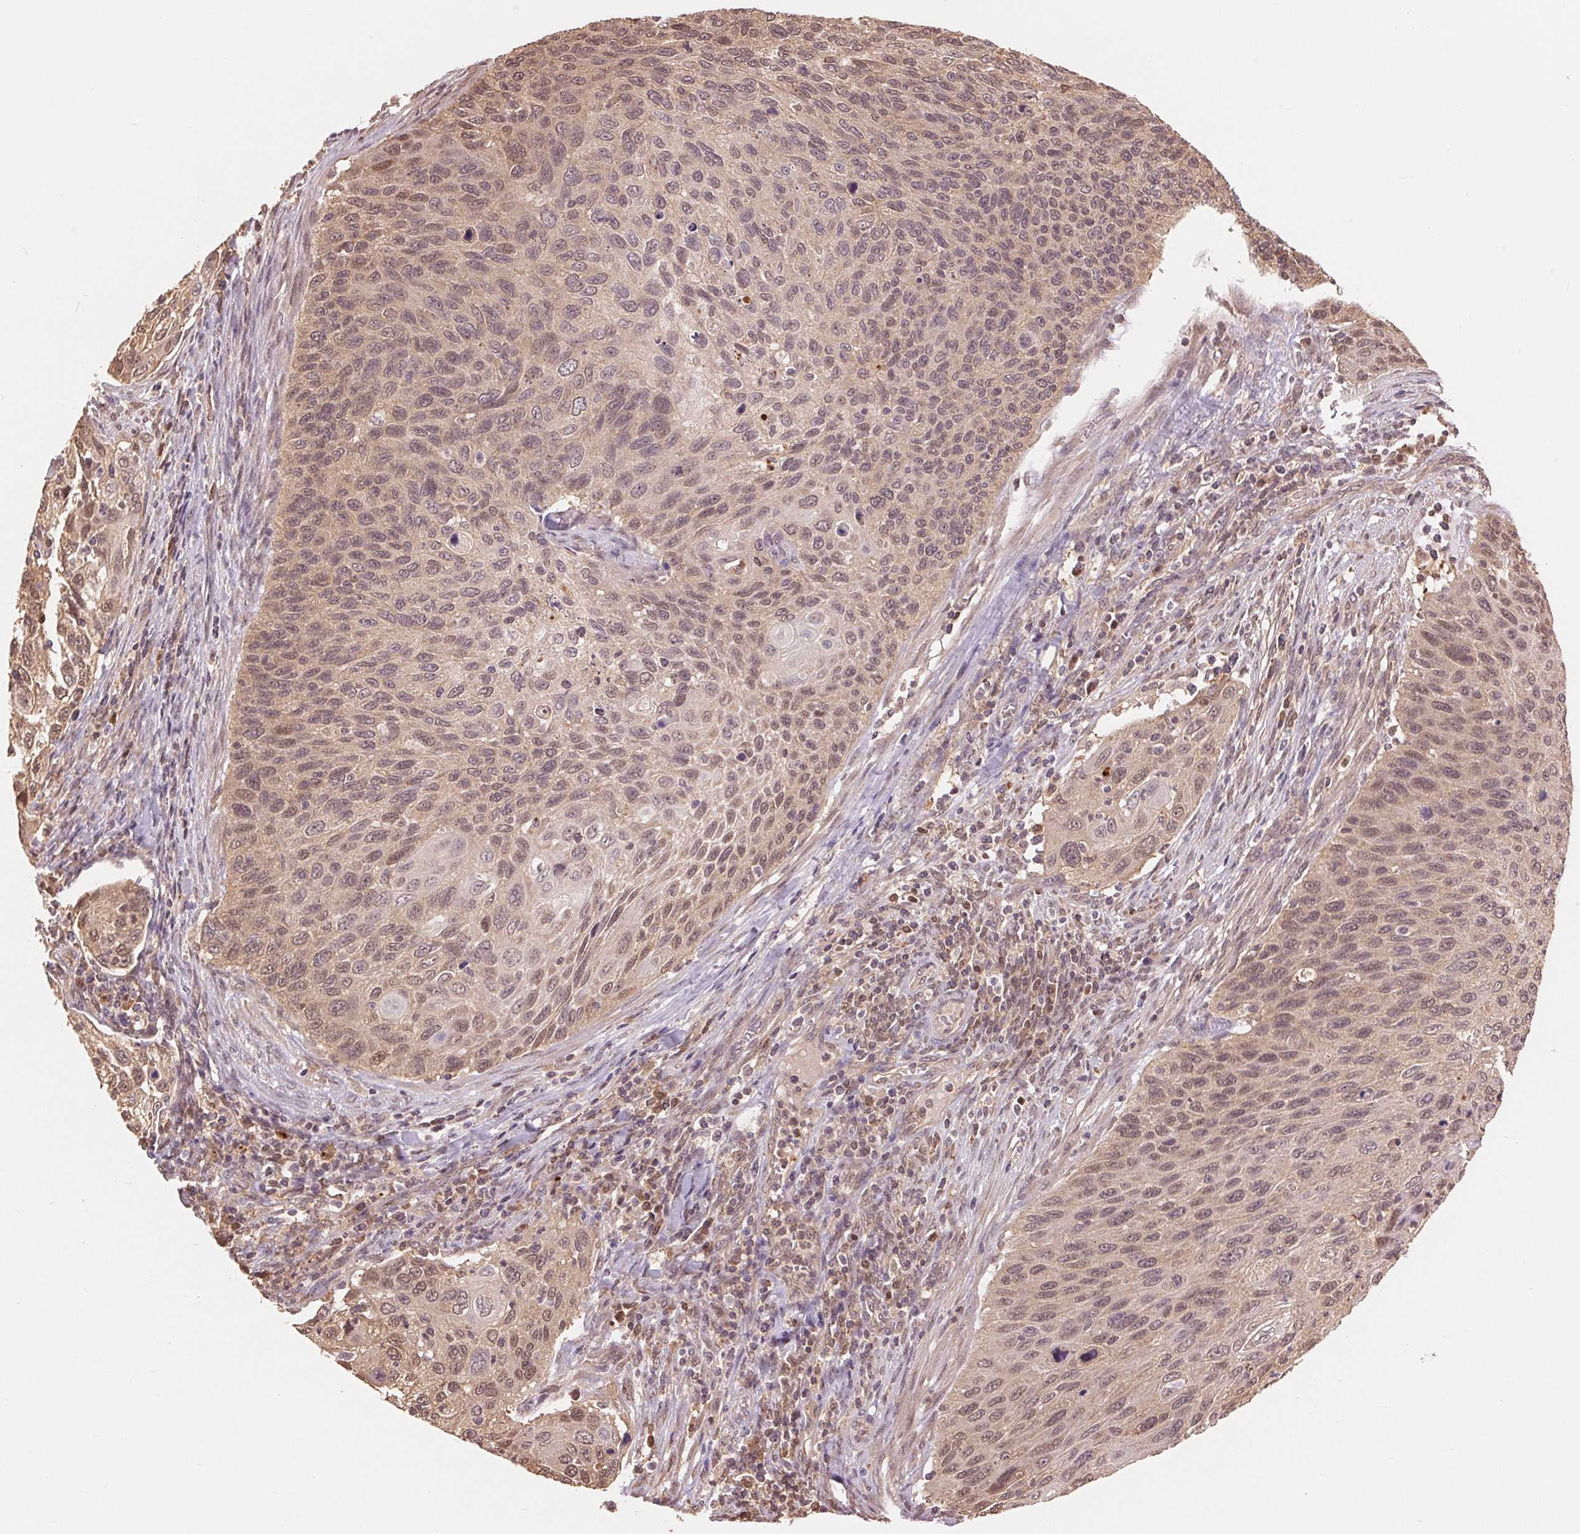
{"staining": {"intensity": "moderate", "quantity": ">75%", "location": "nuclear"}, "tissue": "cervical cancer", "cell_type": "Tumor cells", "image_type": "cancer", "snomed": [{"axis": "morphology", "description": "Squamous cell carcinoma, NOS"}, {"axis": "topography", "description": "Cervix"}], "caption": "Immunohistochemical staining of cervical cancer displays moderate nuclear protein expression in about >75% of tumor cells.", "gene": "TMEM273", "patient": {"sex": "female", "age": 70}}